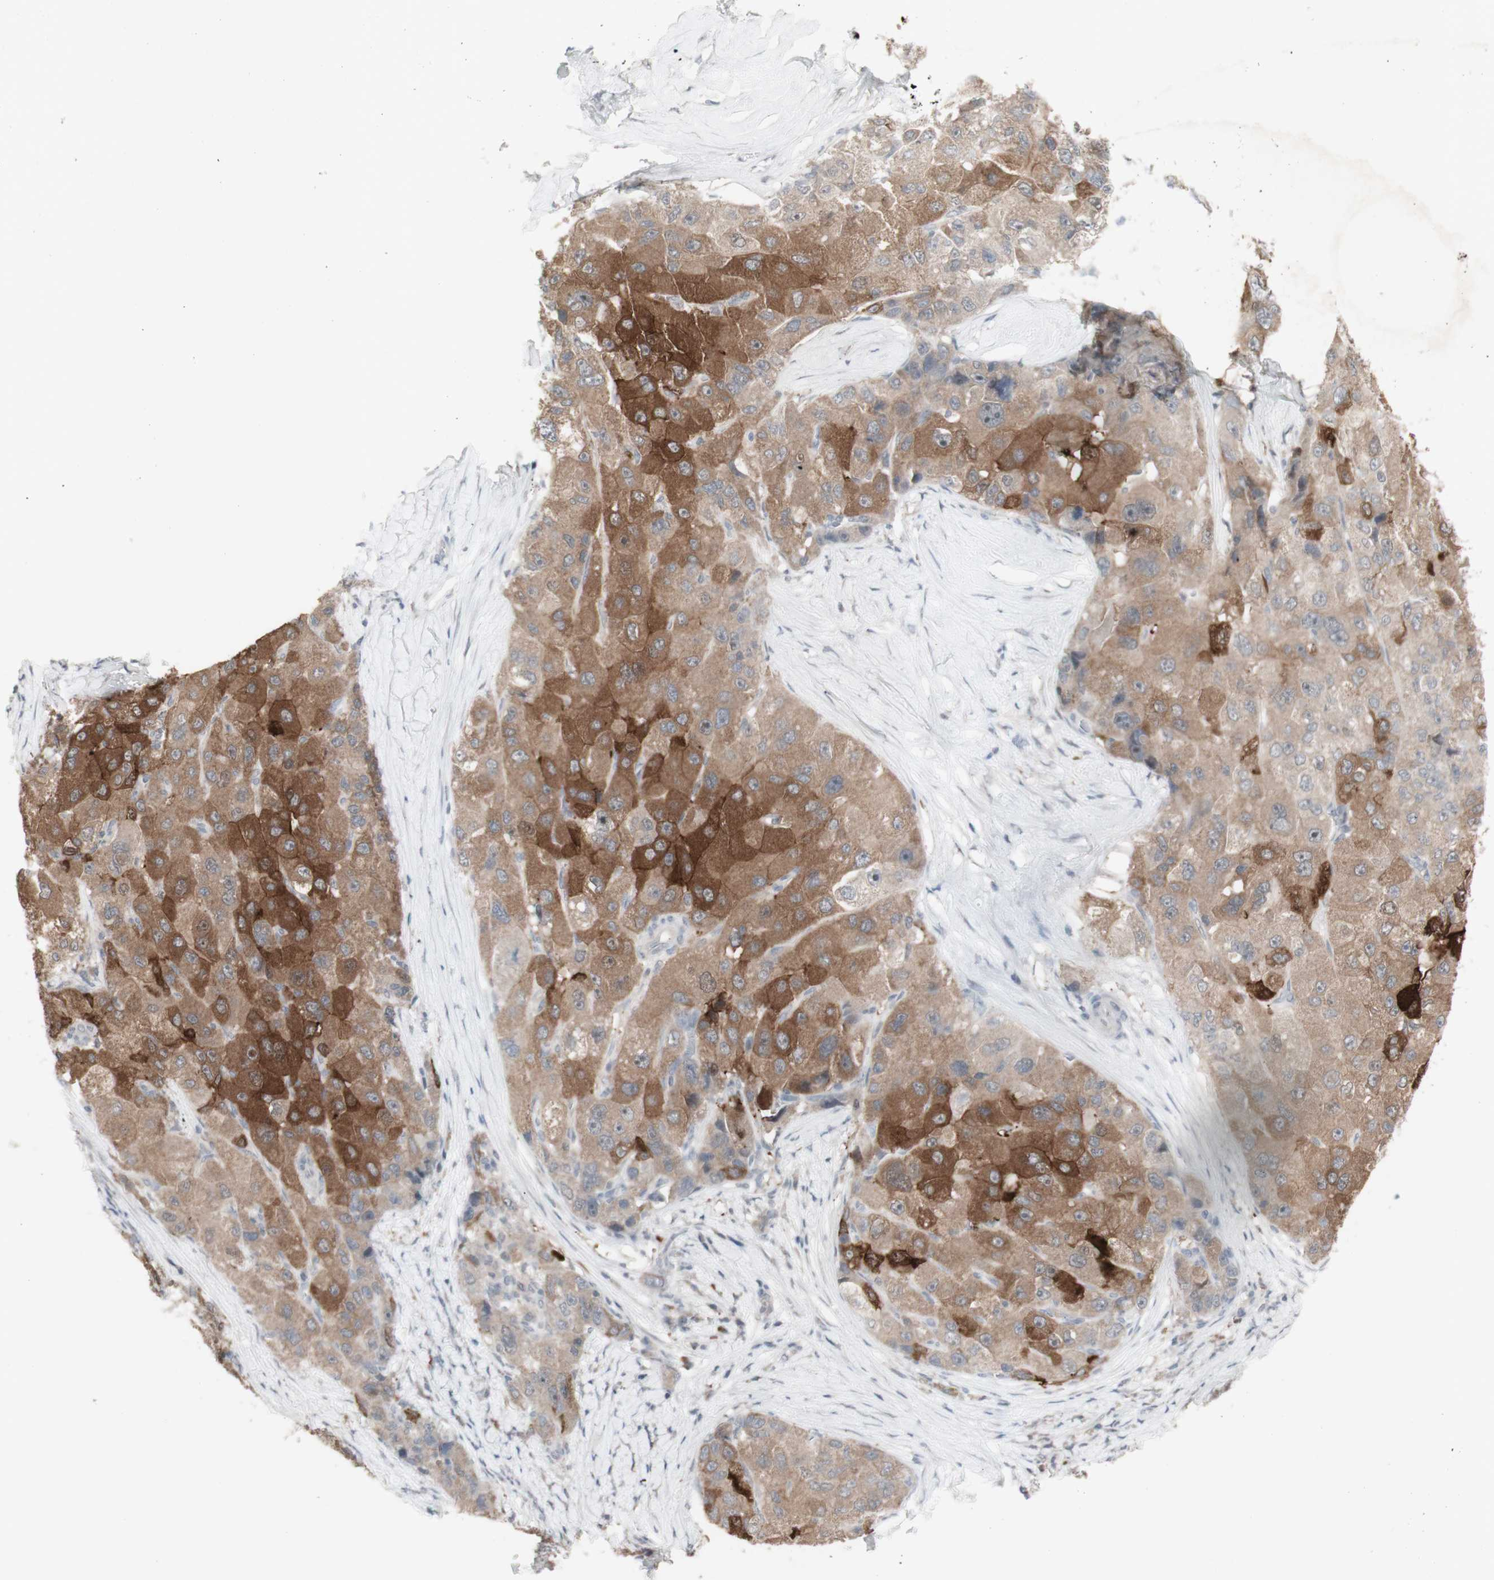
{"staining": {"intensity": "moderate", "quantity": ">75%", "location": "cytoplasmic/membranous"}, "tissue": "liver cancer", "cell_type": "Tumor cells", "image_type": "cancer", "snomed": [{"axis": "morphology", "description": "Carcinoma, Hepatocellular, NOS"}, {"axis": "topography", "description": "Liver"}], "caption": "Immunohistochemistry histopathology image of human hepatocellular carcinoma (liver) stained for a protein (brown), which displays medium levels of moderate cytoplasmic/membranous staining in about >75% of tumor cells.", "gene": "C1orf116", "patient": {"sex": "male", "age": 80}}